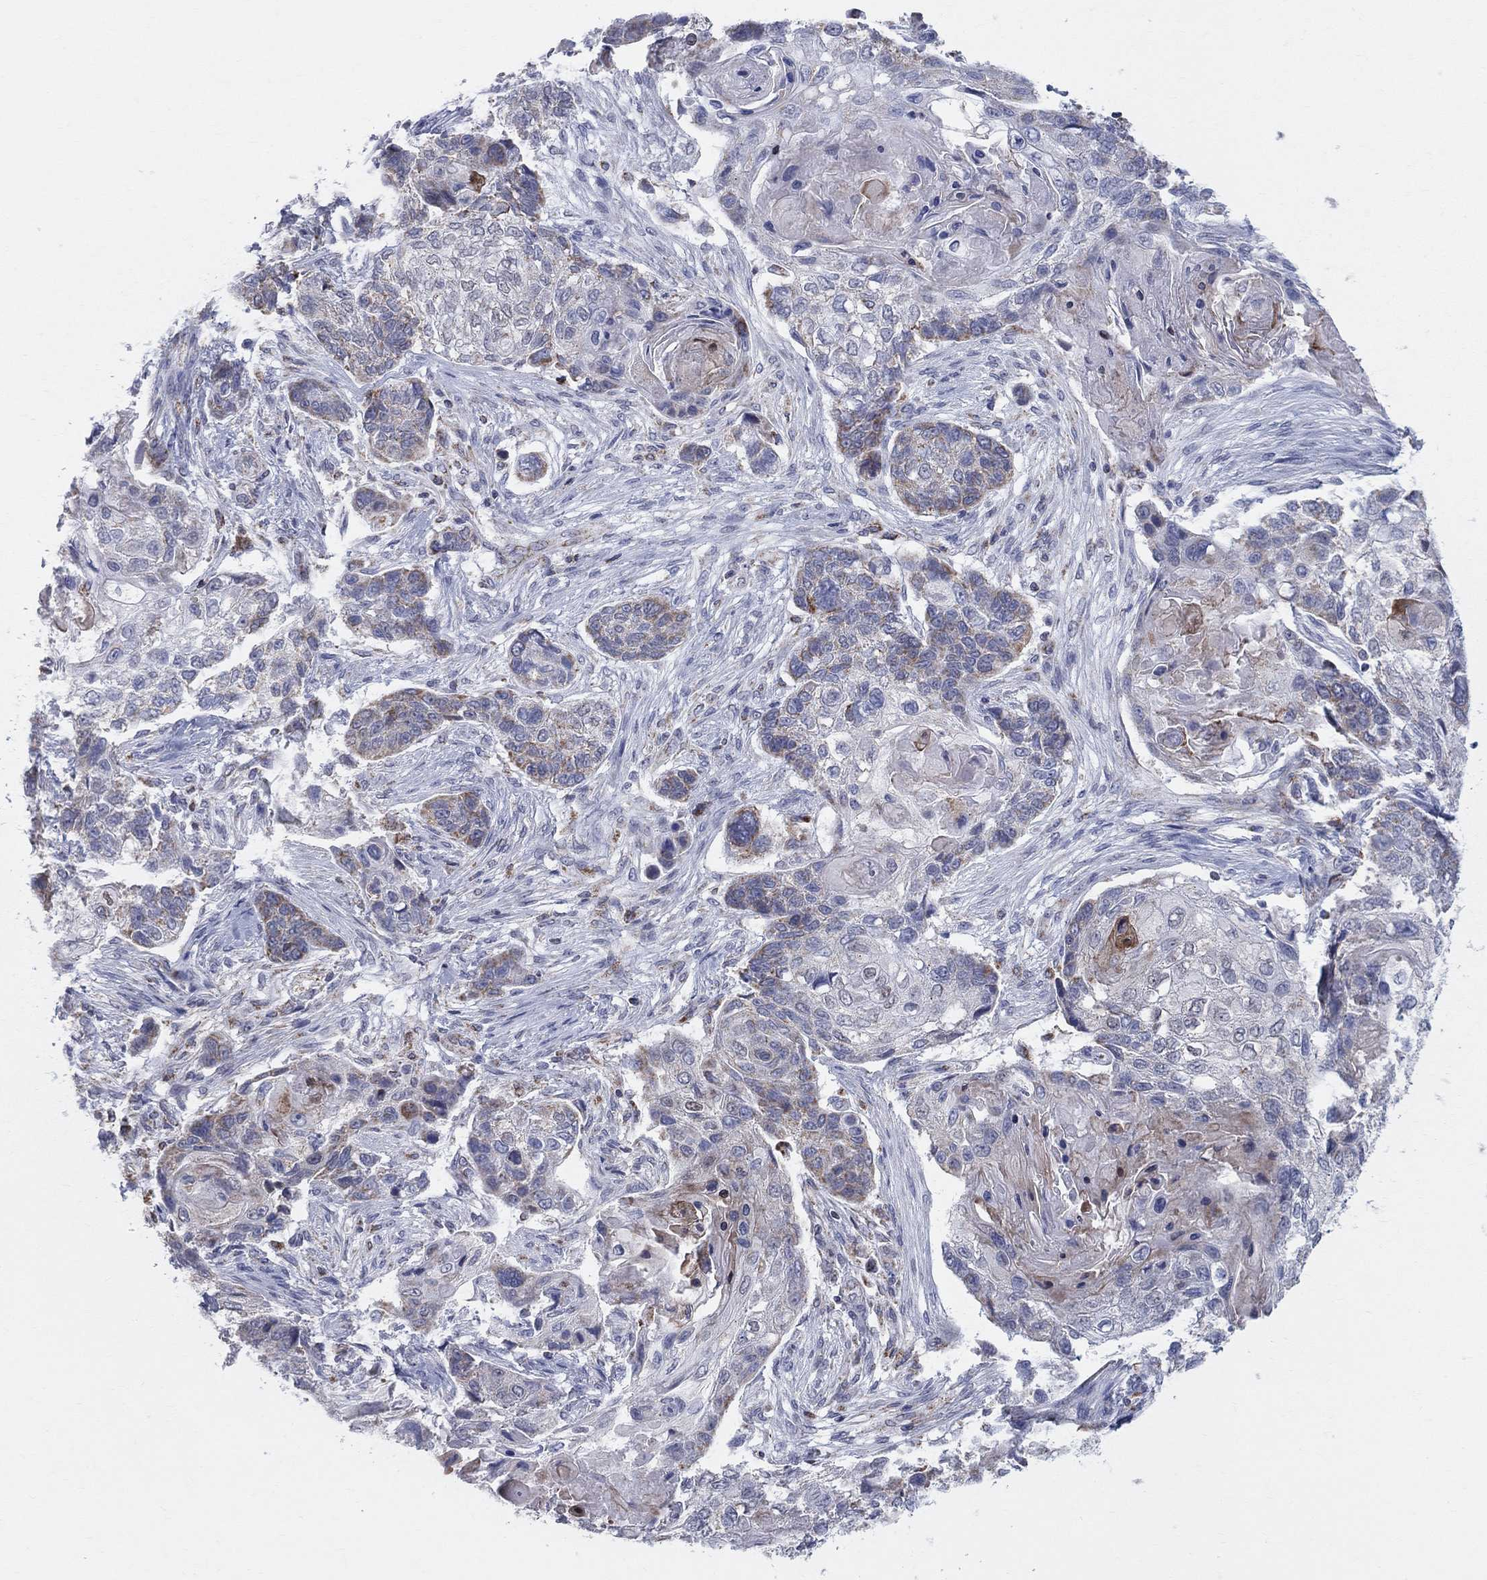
{"staining": {"intensity": "moderate", "quantity": "<25%", "location": "cytoplasmic/membranous"}, "tissue": "lung cancer", "cell_type": "Tumor cells", "image_type": "cancer", "snomed": [{"axis": "morphology", "description": "Normal tissue, NOS"}, {"axis": "morphology", "description": "Squamous cell carcinoma, NOS"}, {"axis": "topography", "description": "Bronchus"}, {"axis": "topography", "description": "Lung"}], "caption": "Immunohistochemical staining of lung cancer demonstrates low levels of moderate cytoplasmic/membranous positivity in approximately <25% of tumor cells.", "gene": "KISS1R", "patient": {"sex": "male", "age": 69}}